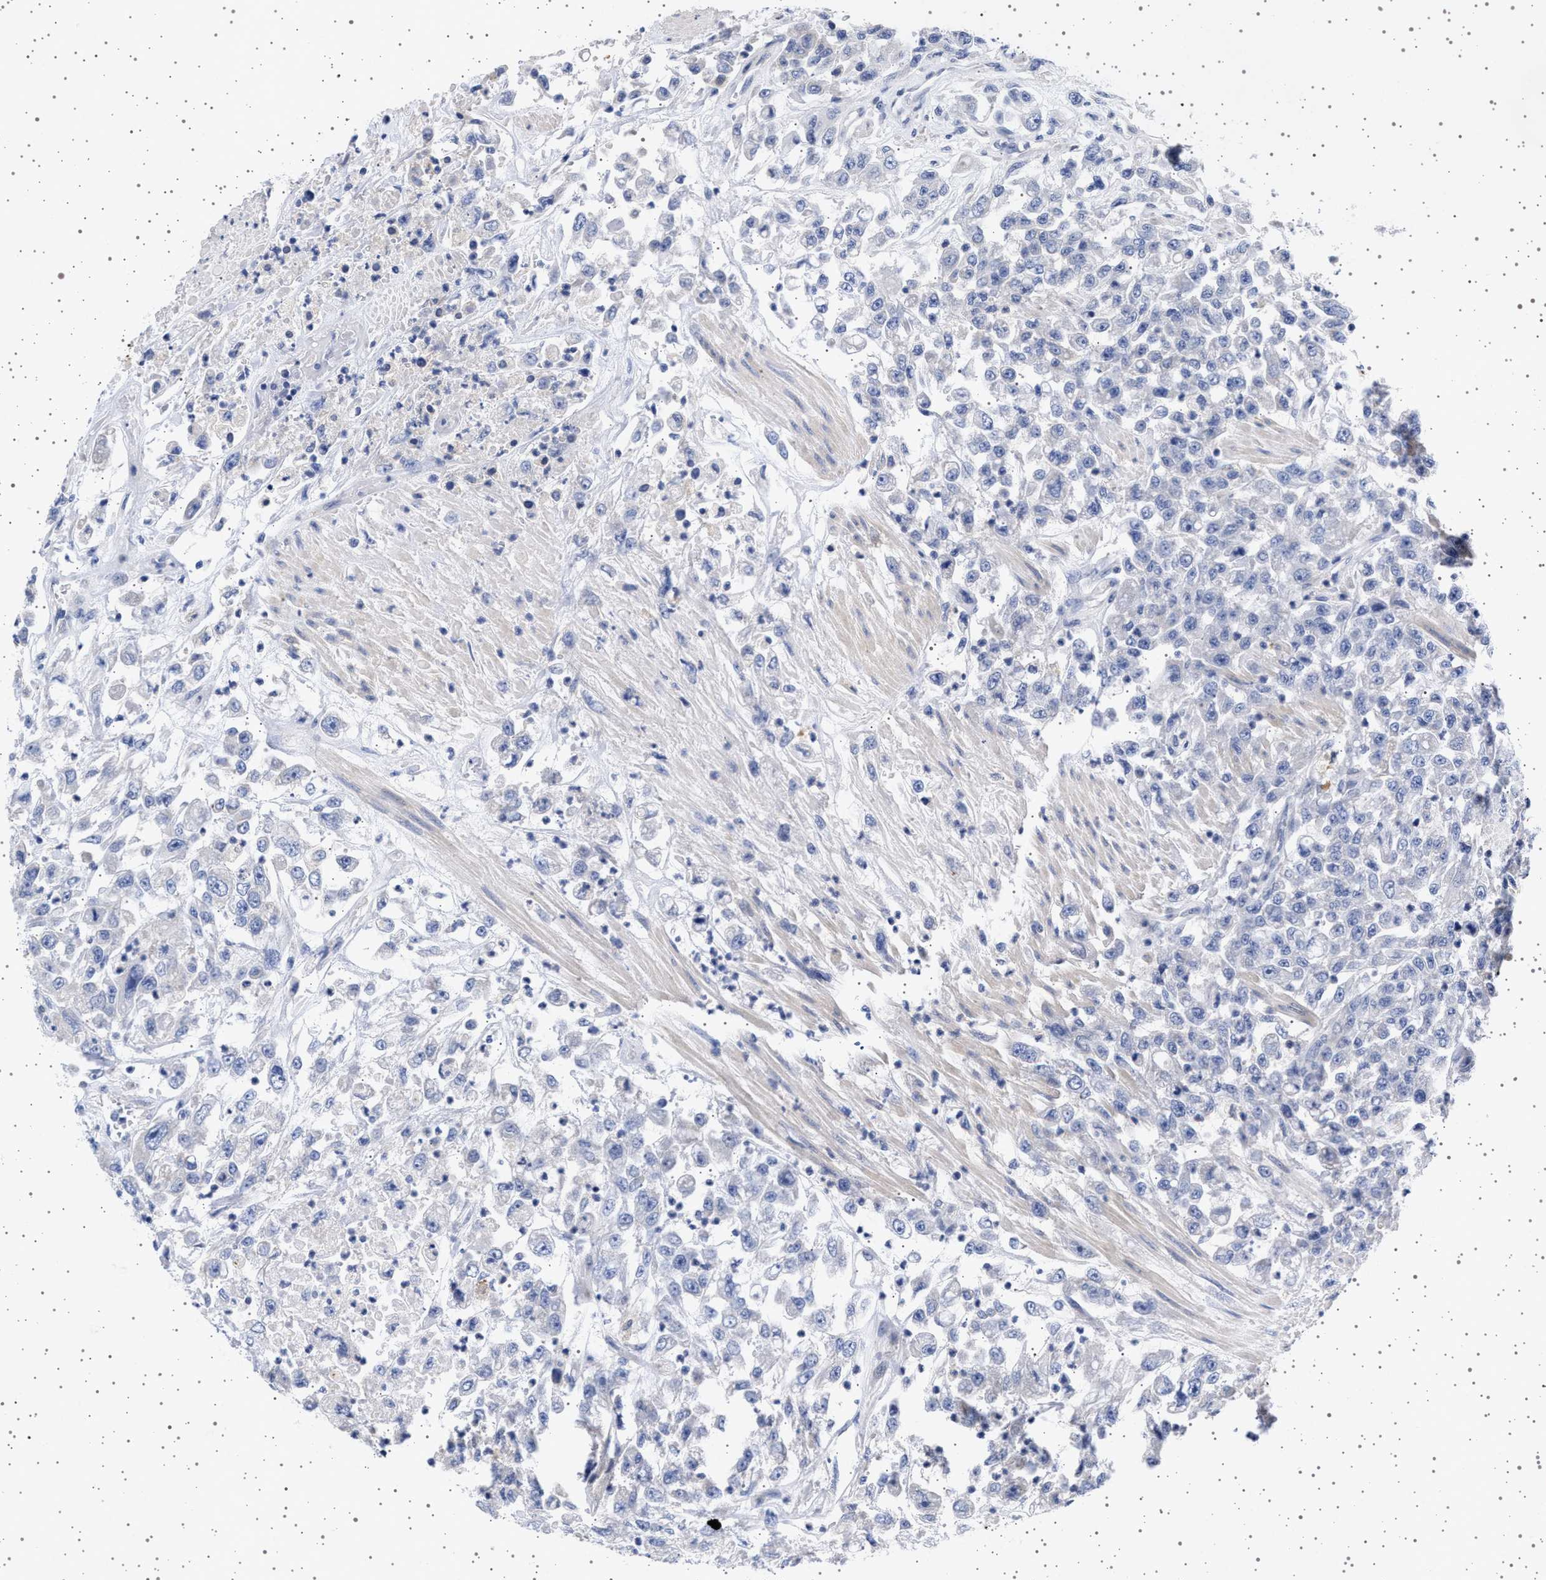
{"staining": {"intensity": "negative", "quantity": "none", "location": "none"}, "tissue": "urothelial cancer", "cell_type": "Tumor cells", "image_type": "cancer", "snomed": [{"axis": "morphology", "description": "Urothelial carcinoma, High grade"}, {"axis": "topography", "description": "Urinary bladder"}], "caption": "A photomicrograph of high-grade urothelial carcinoma stained for a protein reveals no brown staining in tumor cells. (DAB immunohistochemistry (IHC) with hematoxylin counter stain).", "gene": "TRMT10B", "patient": {"sex": "male", "age": 46}}